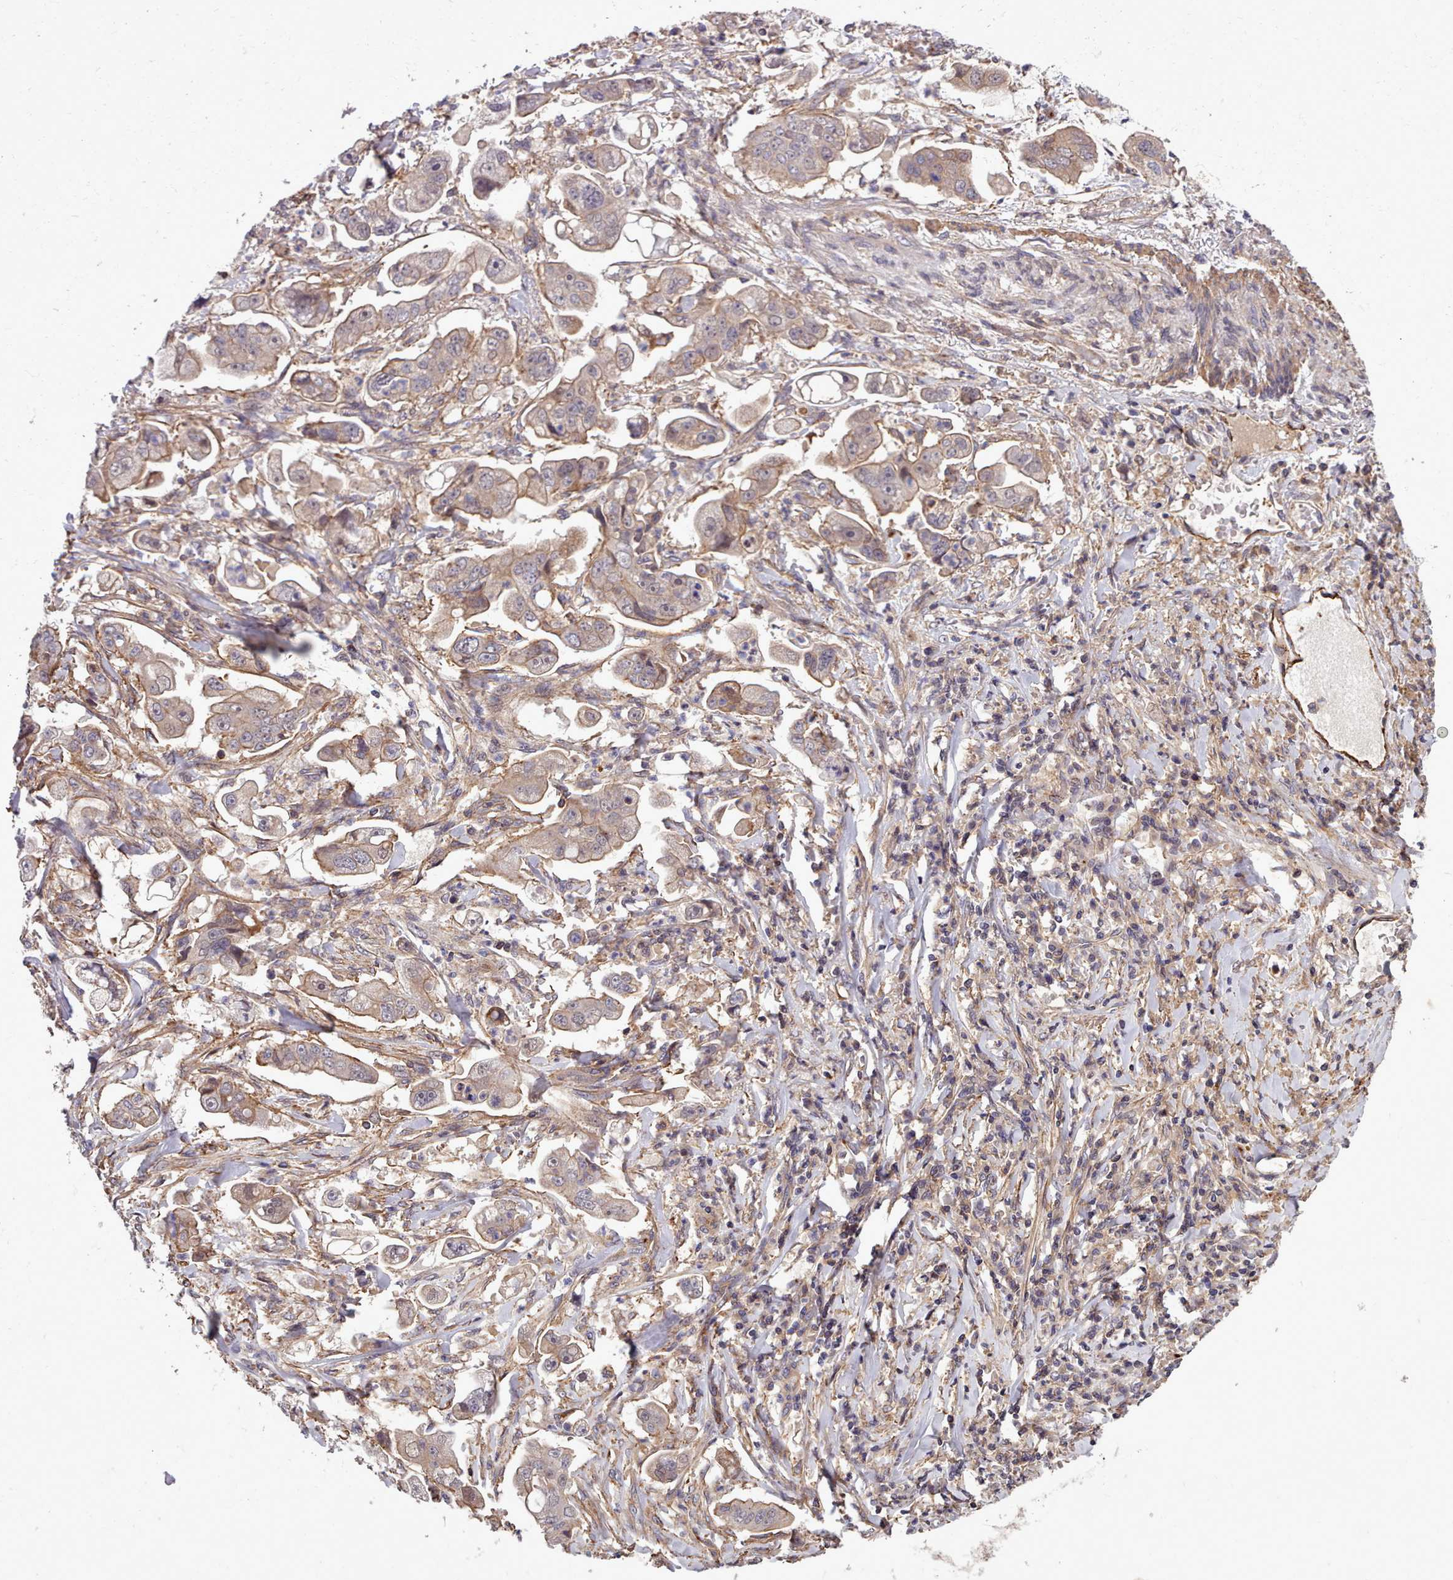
{"staining": {"intensity": "weak", "quantity": "25%-75%", "location": "cytoplasmic/membranous"}, "tissue": "stomach cancer", "cell_type": "Tumor cells", "image_type": "cancer", "snomed": [{"axis": "morphology", "description": "Adenocarcinoma, NOS"}, {"axis": "topography", "description": "Stomach"}], "caption": "Stomach cancer (adenocarcinoma) stained for a protein (brown) shows weak cytoplasmic/membranous positive staining in approximately 25%-75% of tumor cells.", "gene": "STUB1", "patient": {"sex": "male", "age": 62}}